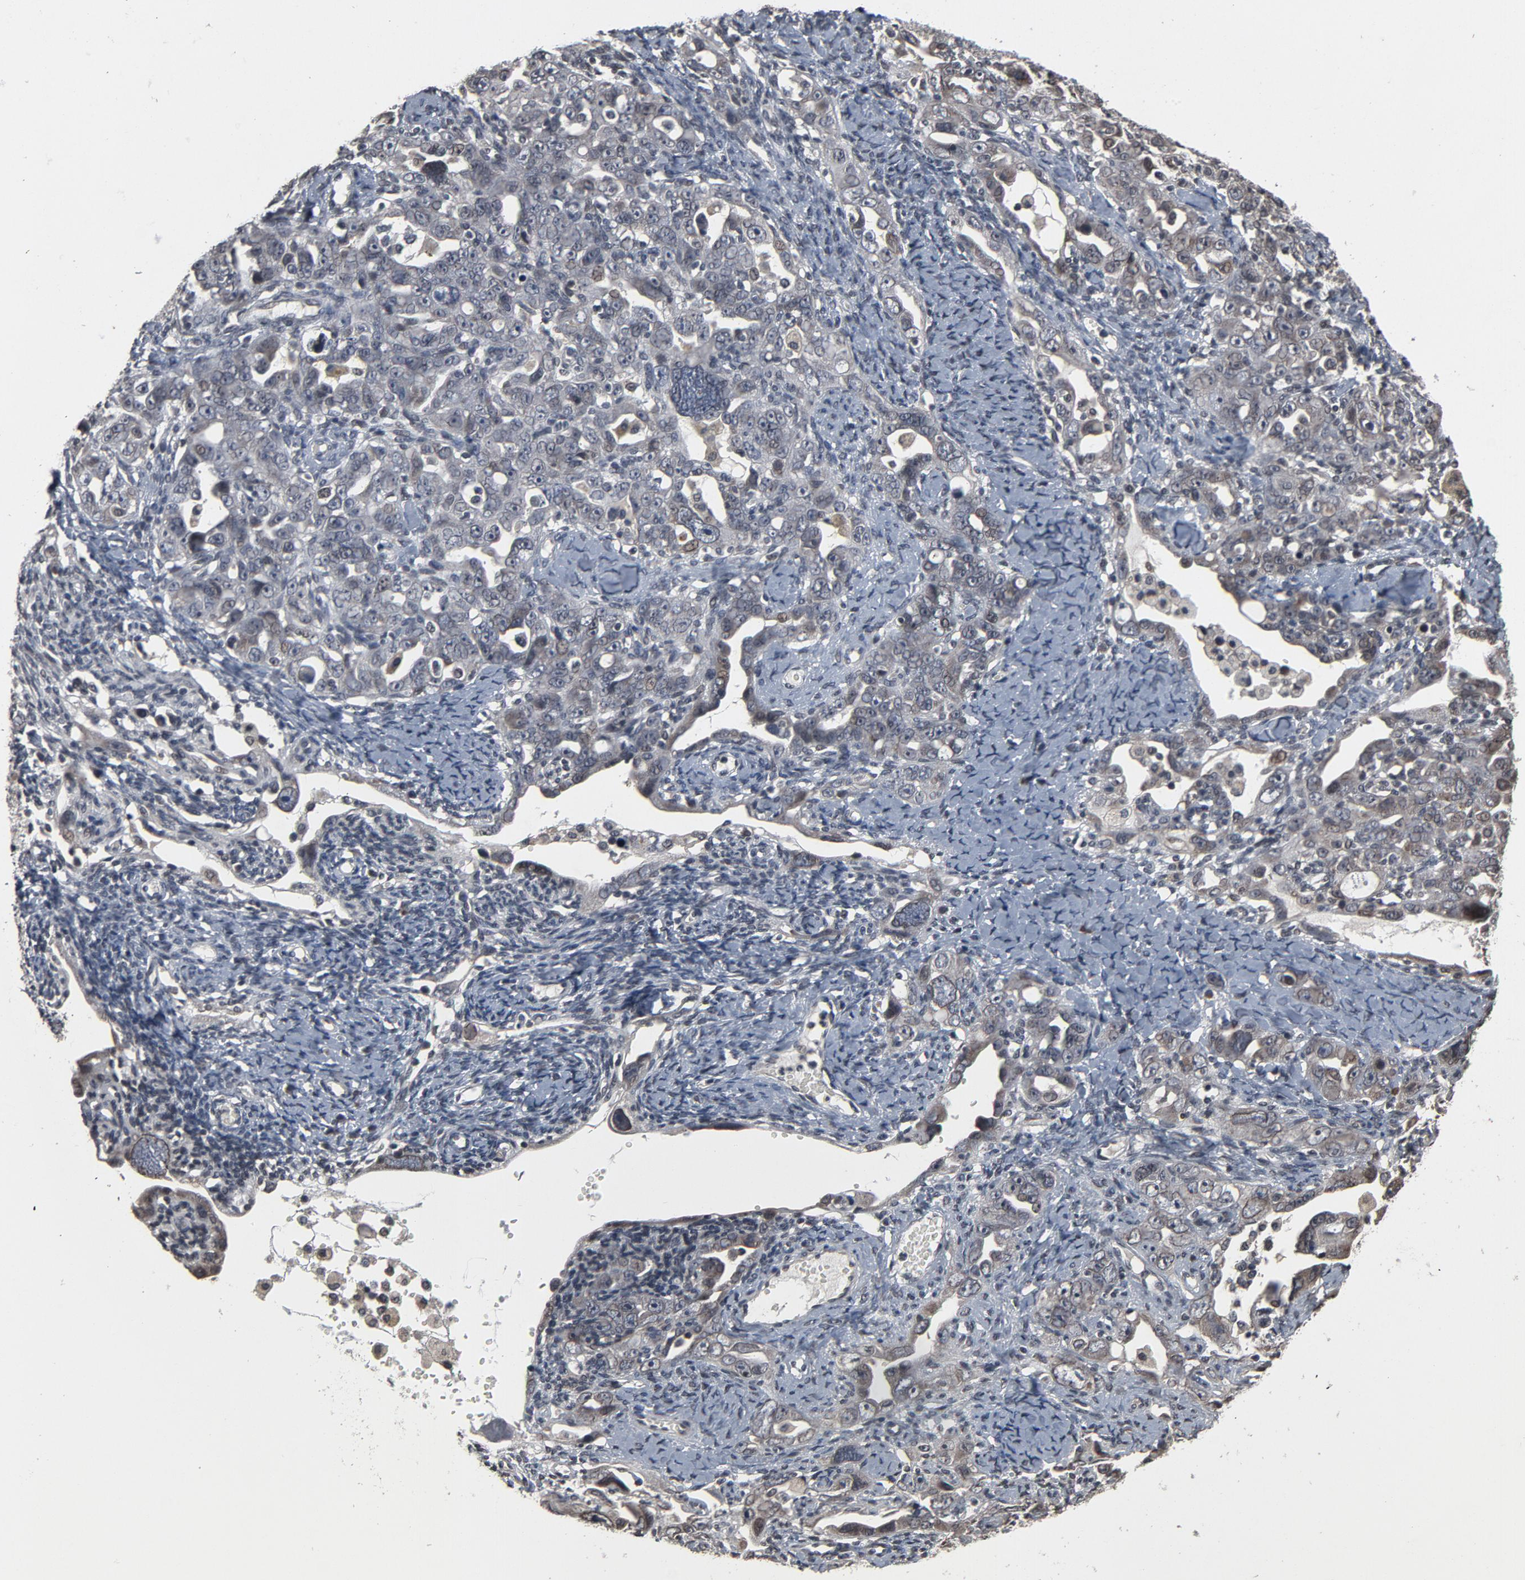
{"staining": {"intensity": "weak", "quantity": "25%-75%", "location": "cytoplasmic/membranous,nuclear"}, "tissue": "ovarian cancer", "cell_type": "Tumor cells", "image_type": "cancer", "snomed": [{"axis": "morphology", "description": "Cystadenocarcinoma, serous, NOS"}, {"axis": "topography", "description": "Ovary"}], "caption": "Immunohistochemical staining of ovarian cancer (serous cystadenocarcinoma) shows low levels of weak cytoplasmic/membranous and nuclear protein positivity in approximately 25%-75% of tumor cells.", "gene": "POM121", "patient": {"sex": "female", "age": 66}}